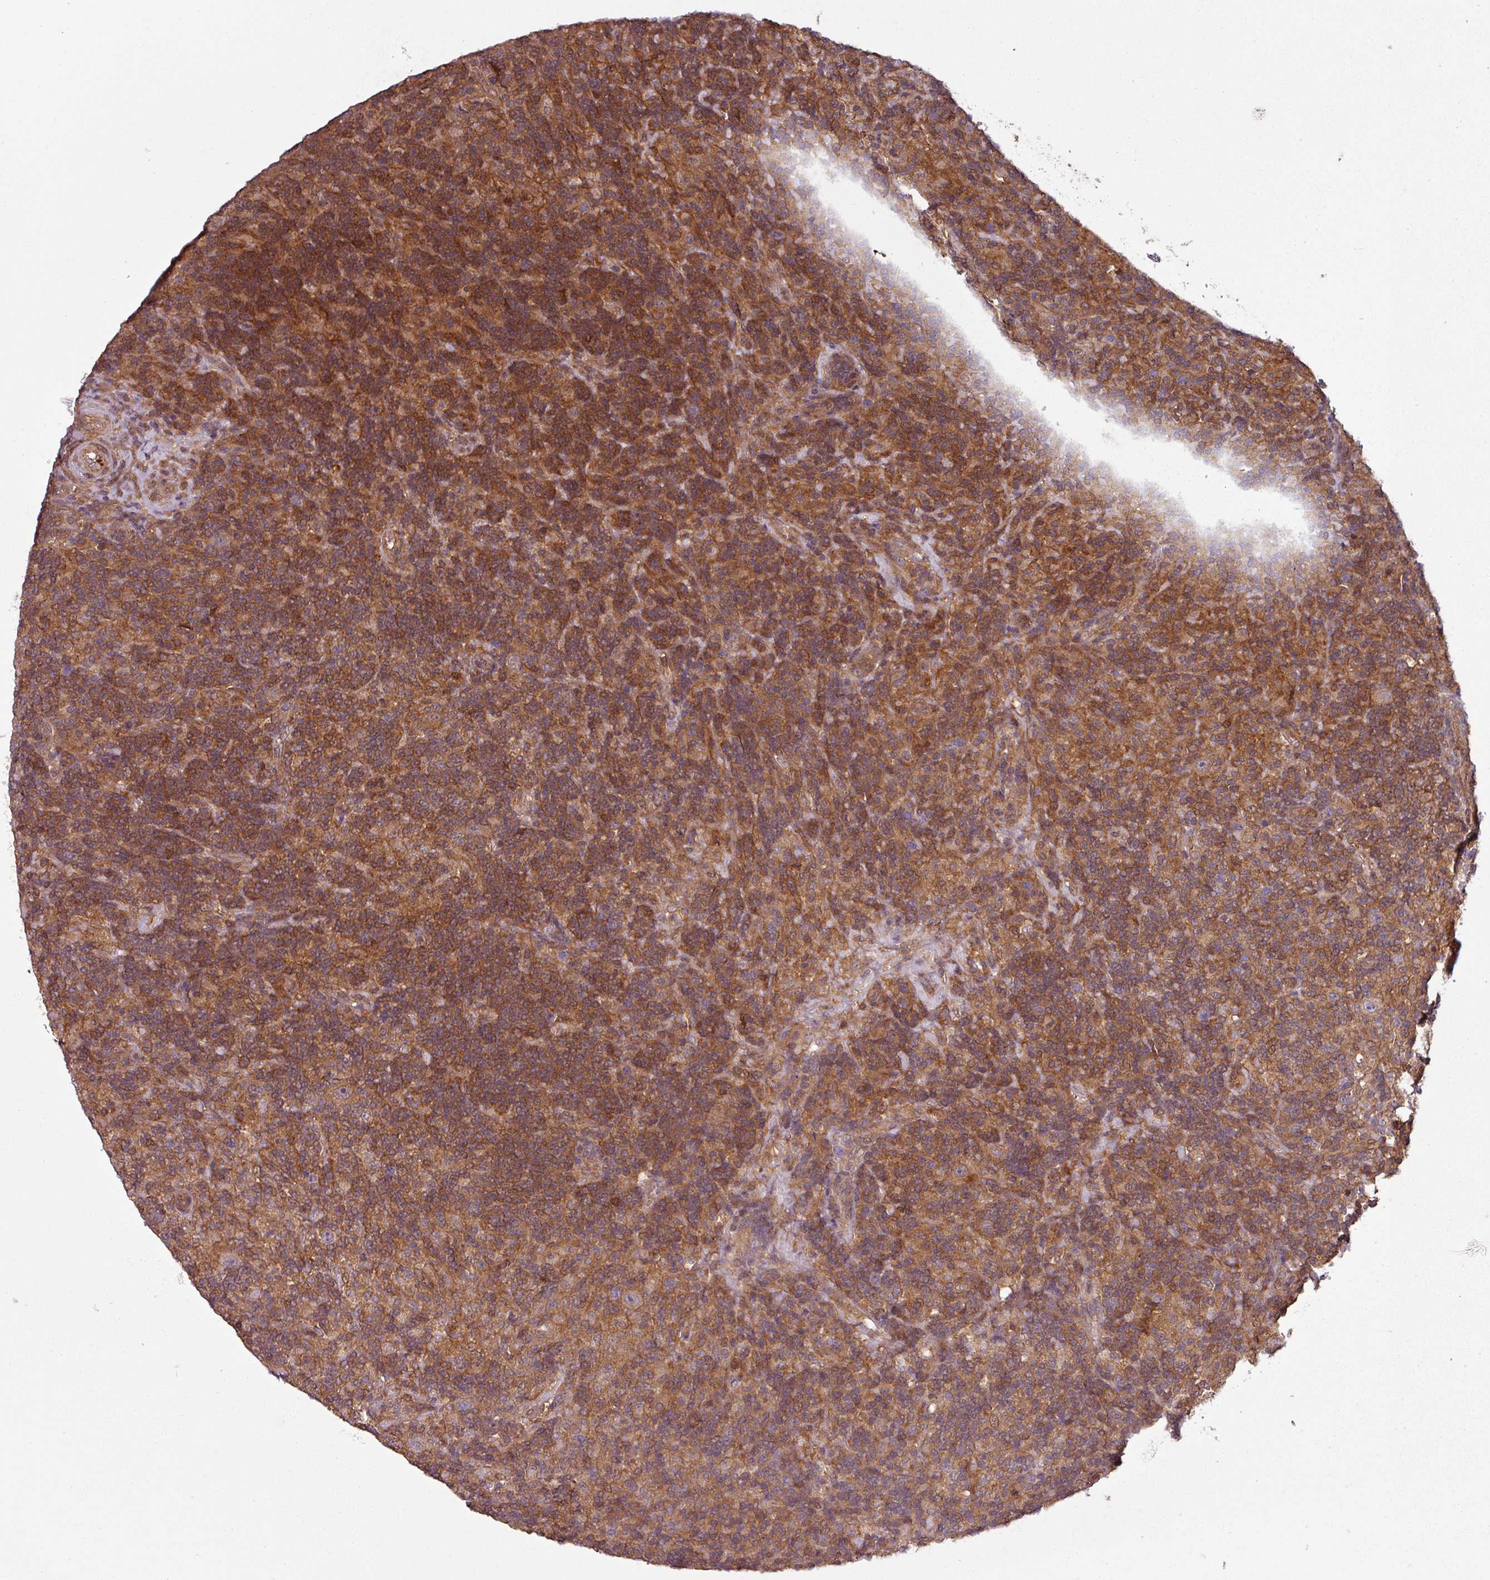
{"staining": {"intensity": "weak", "quantity": "25%-75%", "location": "cytoplasmic/membranous"}, "tissue": "lymphoma", "cell_type": "Tumor cells", "image_type": "cancer", "snomed": [{"axis": "morphology", "description": "Hodgkin's disease, NOS"}, {"axis": "topography", "description": "Lymph node"}], "caption": "This micrograph demonstrates Hodgkin's disease stained with IHC to label a protein in brown. The cytoplasmic/membranous of tumor cells show weak positivity for the protein. Nuclei are counter-stained blue.", "gene": "SH3BGRL", "patient": {"sex": "male", "age": 70}}